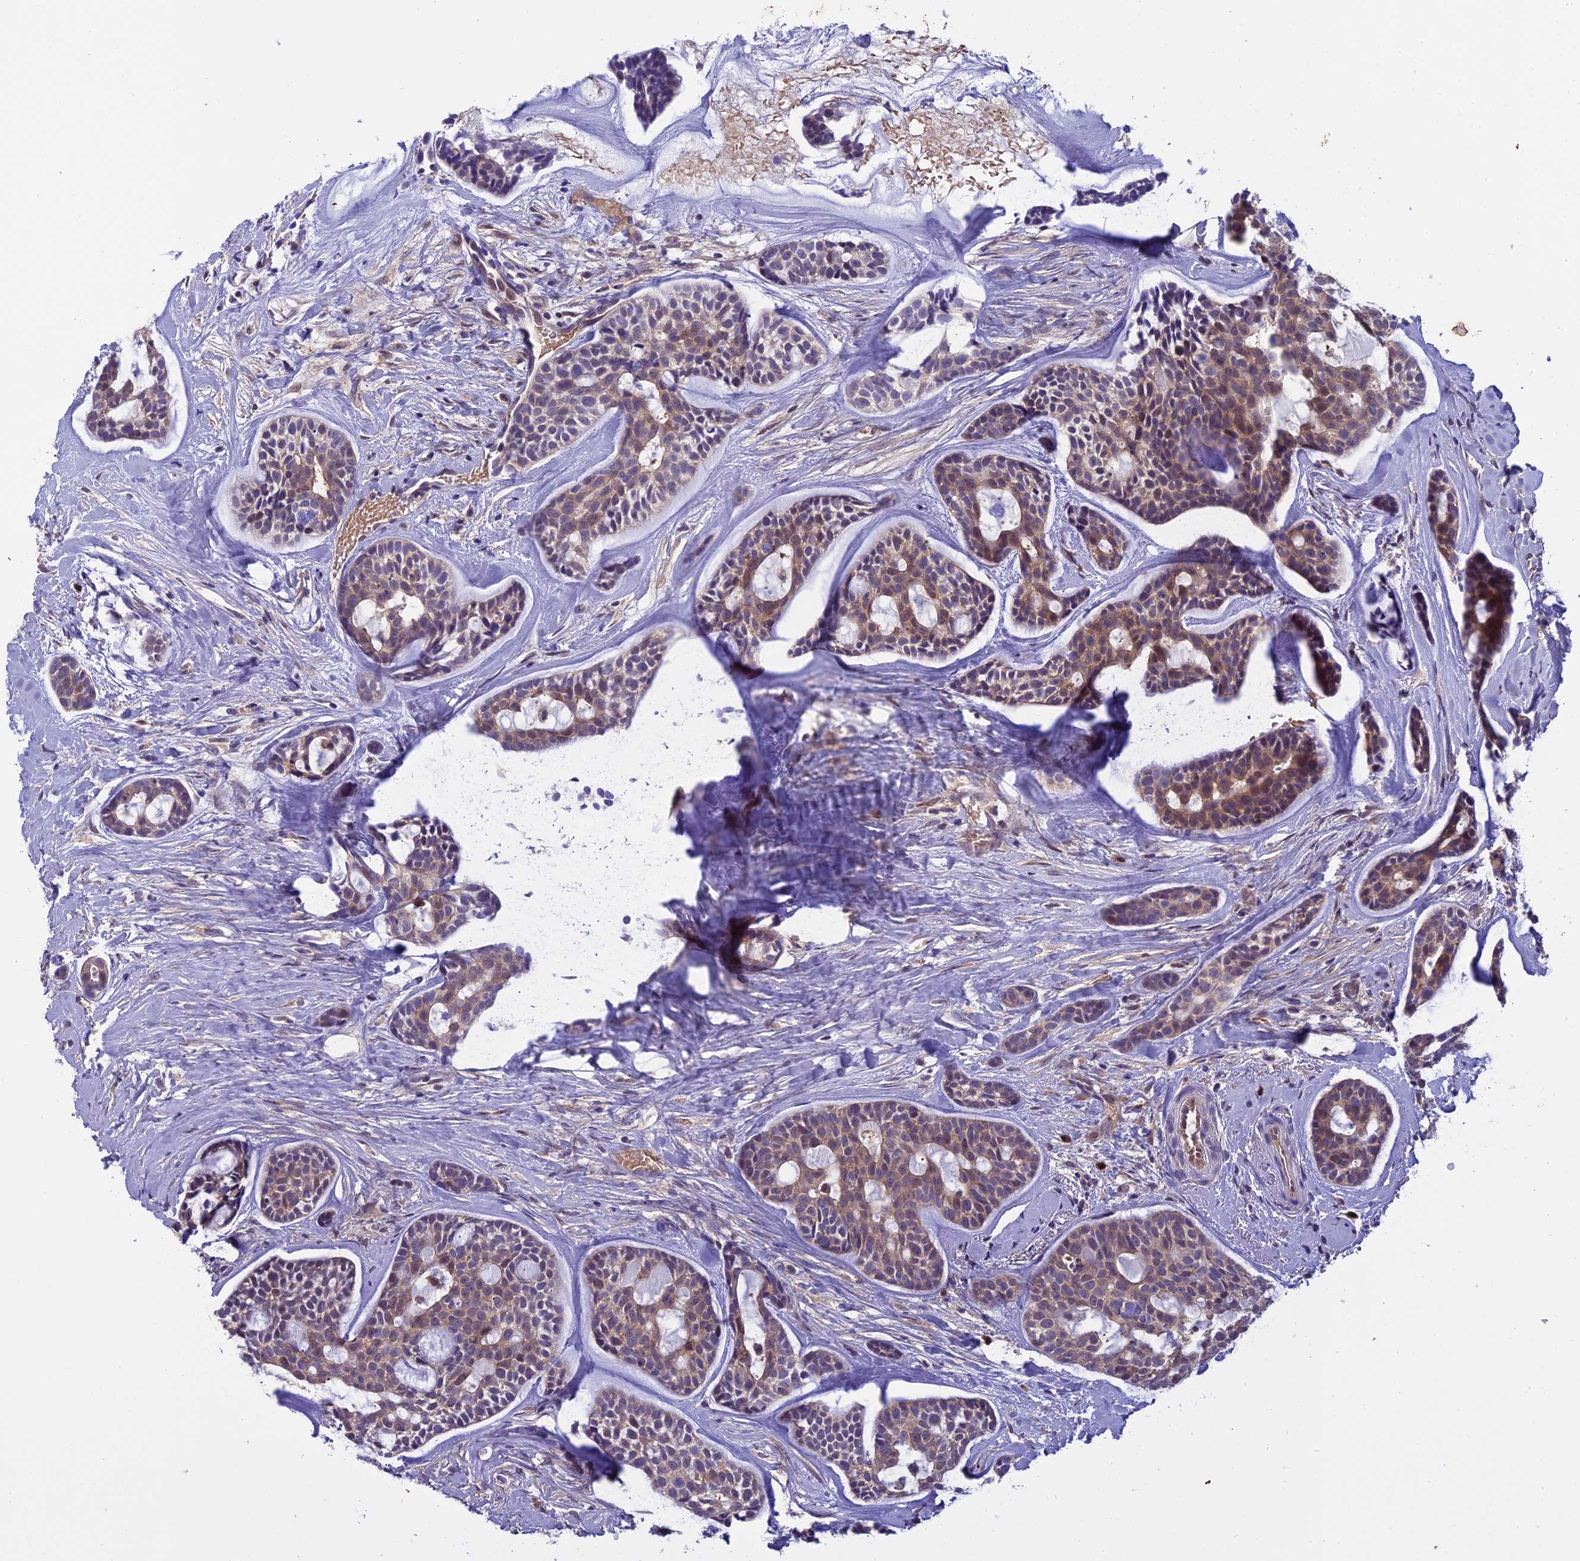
{"staining": {"intensity": "moderate", "quantity": ">75%", "location": "cytoplasmic/membranous"}, "tissue": "head and neck cancer", "cell_type": "Tumor cells", "image_type": "cancer", "snomed": [{"axis": "morphology", "description": "Normal tissue, NOS"}, {"axis": "morphology", "description": "Adenocarcinoma, NOS"}, {"axis": "topography", "description": "Subcutis"}, {"axis": "topography", "description": "Nasopharynx"}, {"axis": "topography", "description": "Head-Neck"}], "caption": "Immunohistochemical staining of head and neck cancer demonstrates moderate cytoplasmic/membranous protein expression in approximately >75% of tumor cells. The staining was performed using DAB, with brown indicating positive protein expression. Nuclei are stained blue with hematoxylin.", "gene": "BORCS6", "patient": {"sex": "female", "age": 73}}